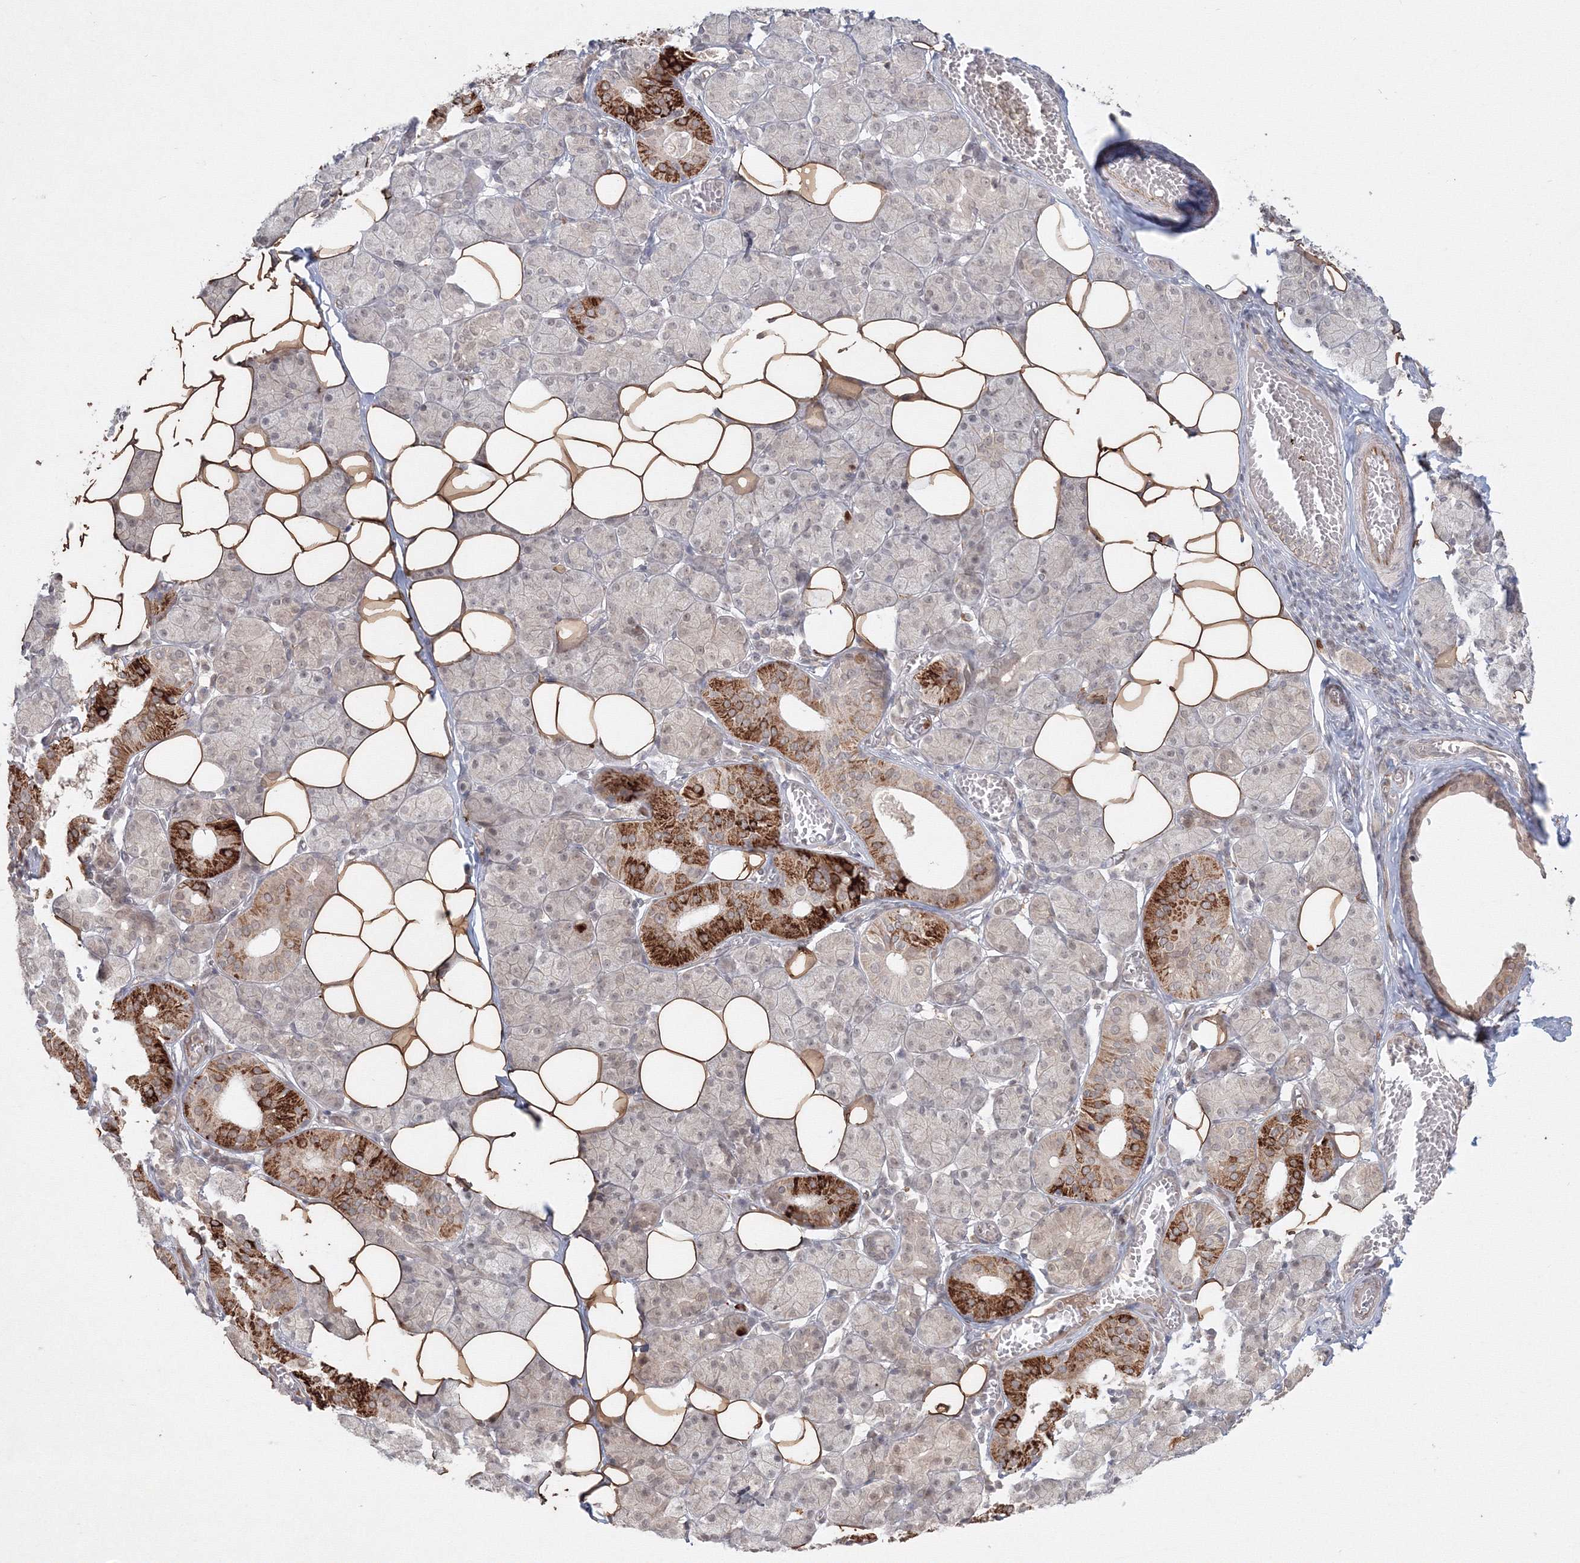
{"staining": {"intensity": "strong", "quantity": "<25%", "location": "cytoplasmic/membranous"}, "tissue": "salivary gland", "cell_type": "Glandular cells", "image_type": "normal", "snomed": [{"axis": "morphology", "description": "Normal tissue, NOS"}, {"axis": "topography", "description": "Salivary gland"}], "caption": "Human salivary gland stained for a protein (brown) displays strong cytoplasmic/membranous positive positivity in approximately <25% of glandular cells.", "gene": "KIF20A", "patient": {"sex": "female", "age": 33}}